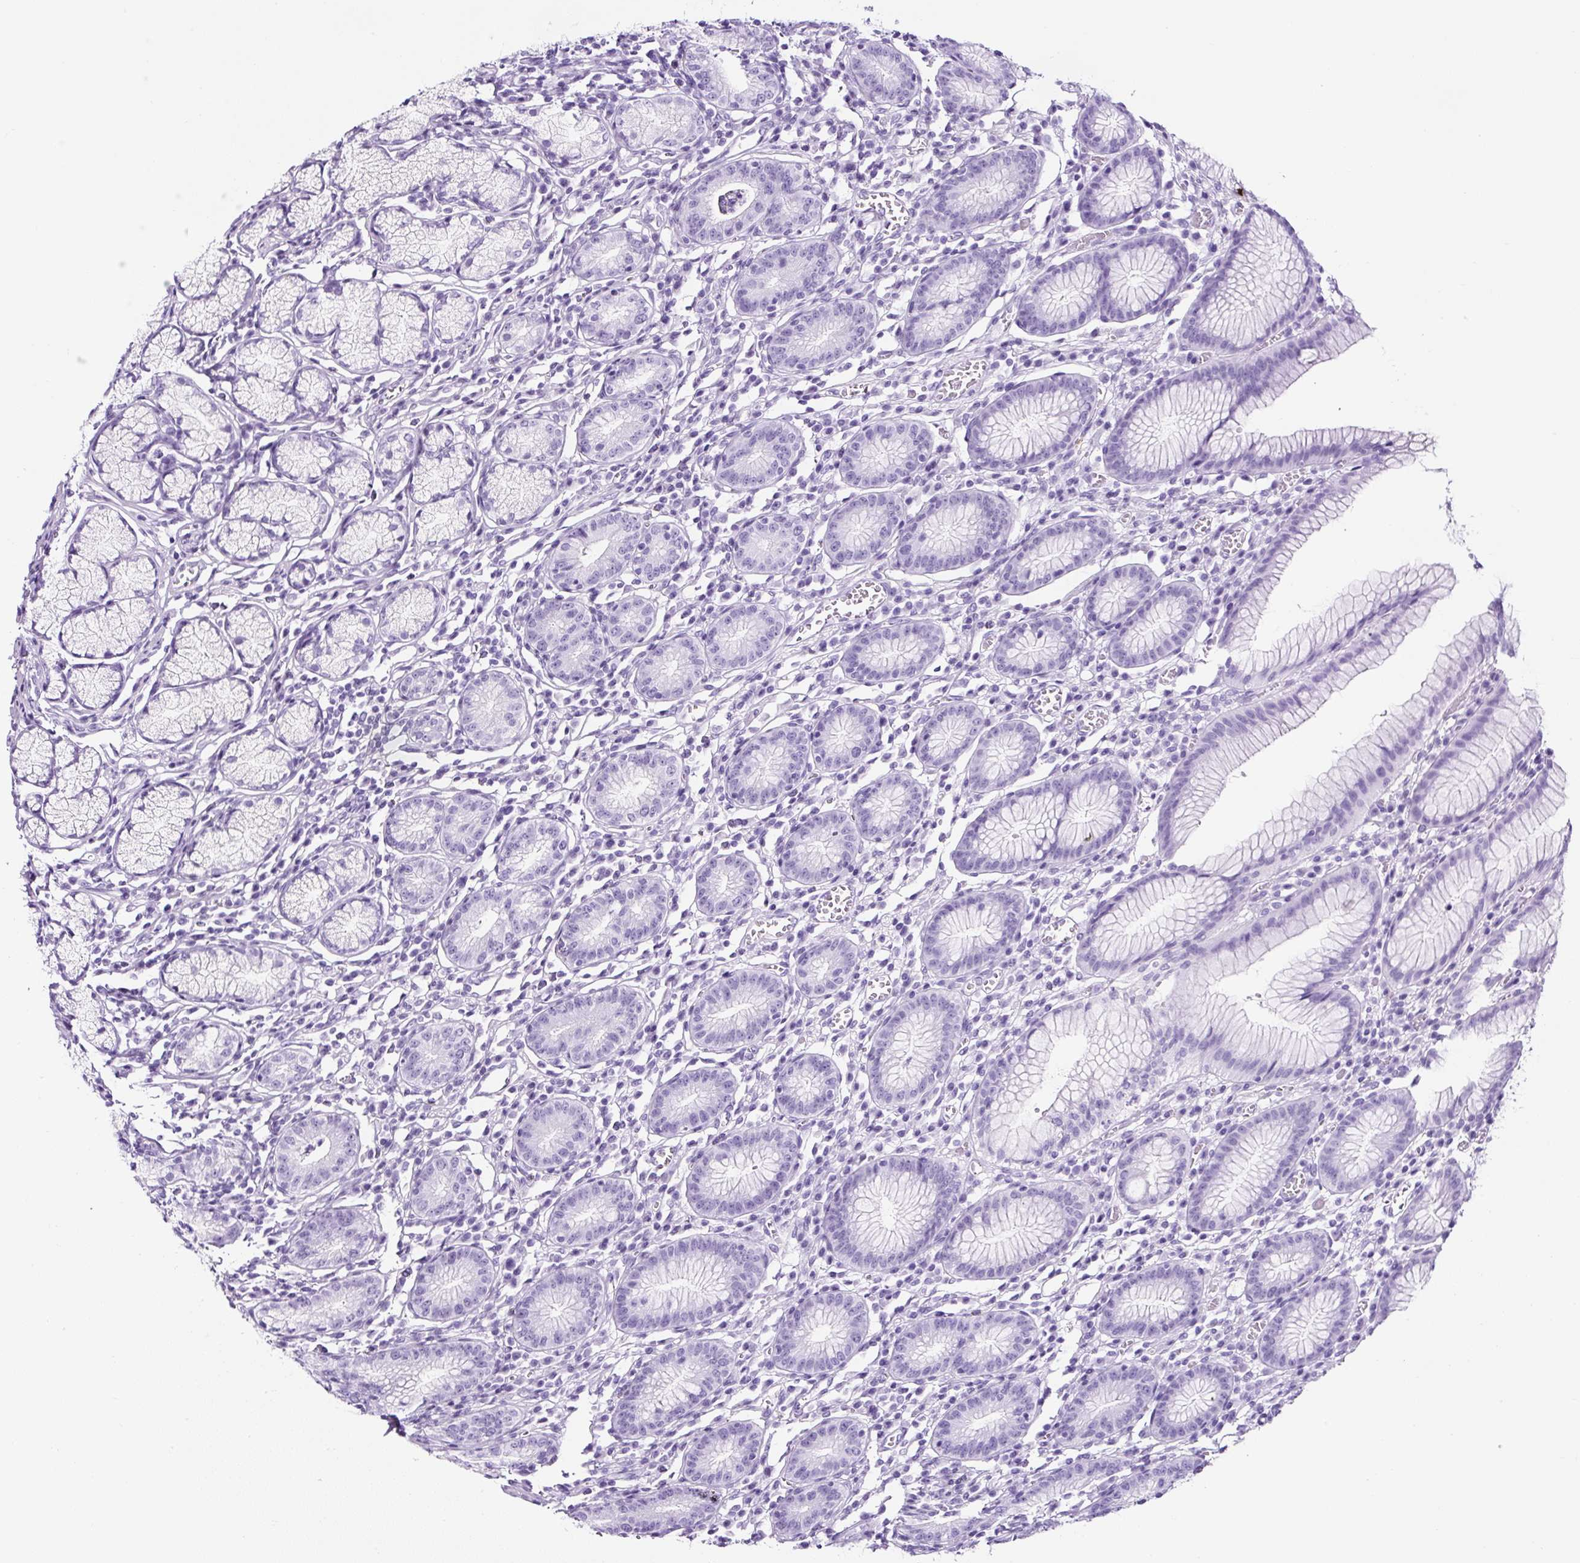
{"staining": {"intensity": "negative", "quantity": "none", "location": "none"}, "tissue": "stomach", "cell_type": "Glandular cells", "image_type": "normal", "snomed": [{"axis": "morphology", "description": "Normal tissue, NOS"}, {"axis": "topography", "description": "Stomach"}], "caption": "High power microscopy photomicrograph of an immunohistochemistry histopathology image of benign stomach, revealing no significant positivity in glandular cells.", "gene": "TMEM200B", "patient": {"sex": "male", "age": 55}}